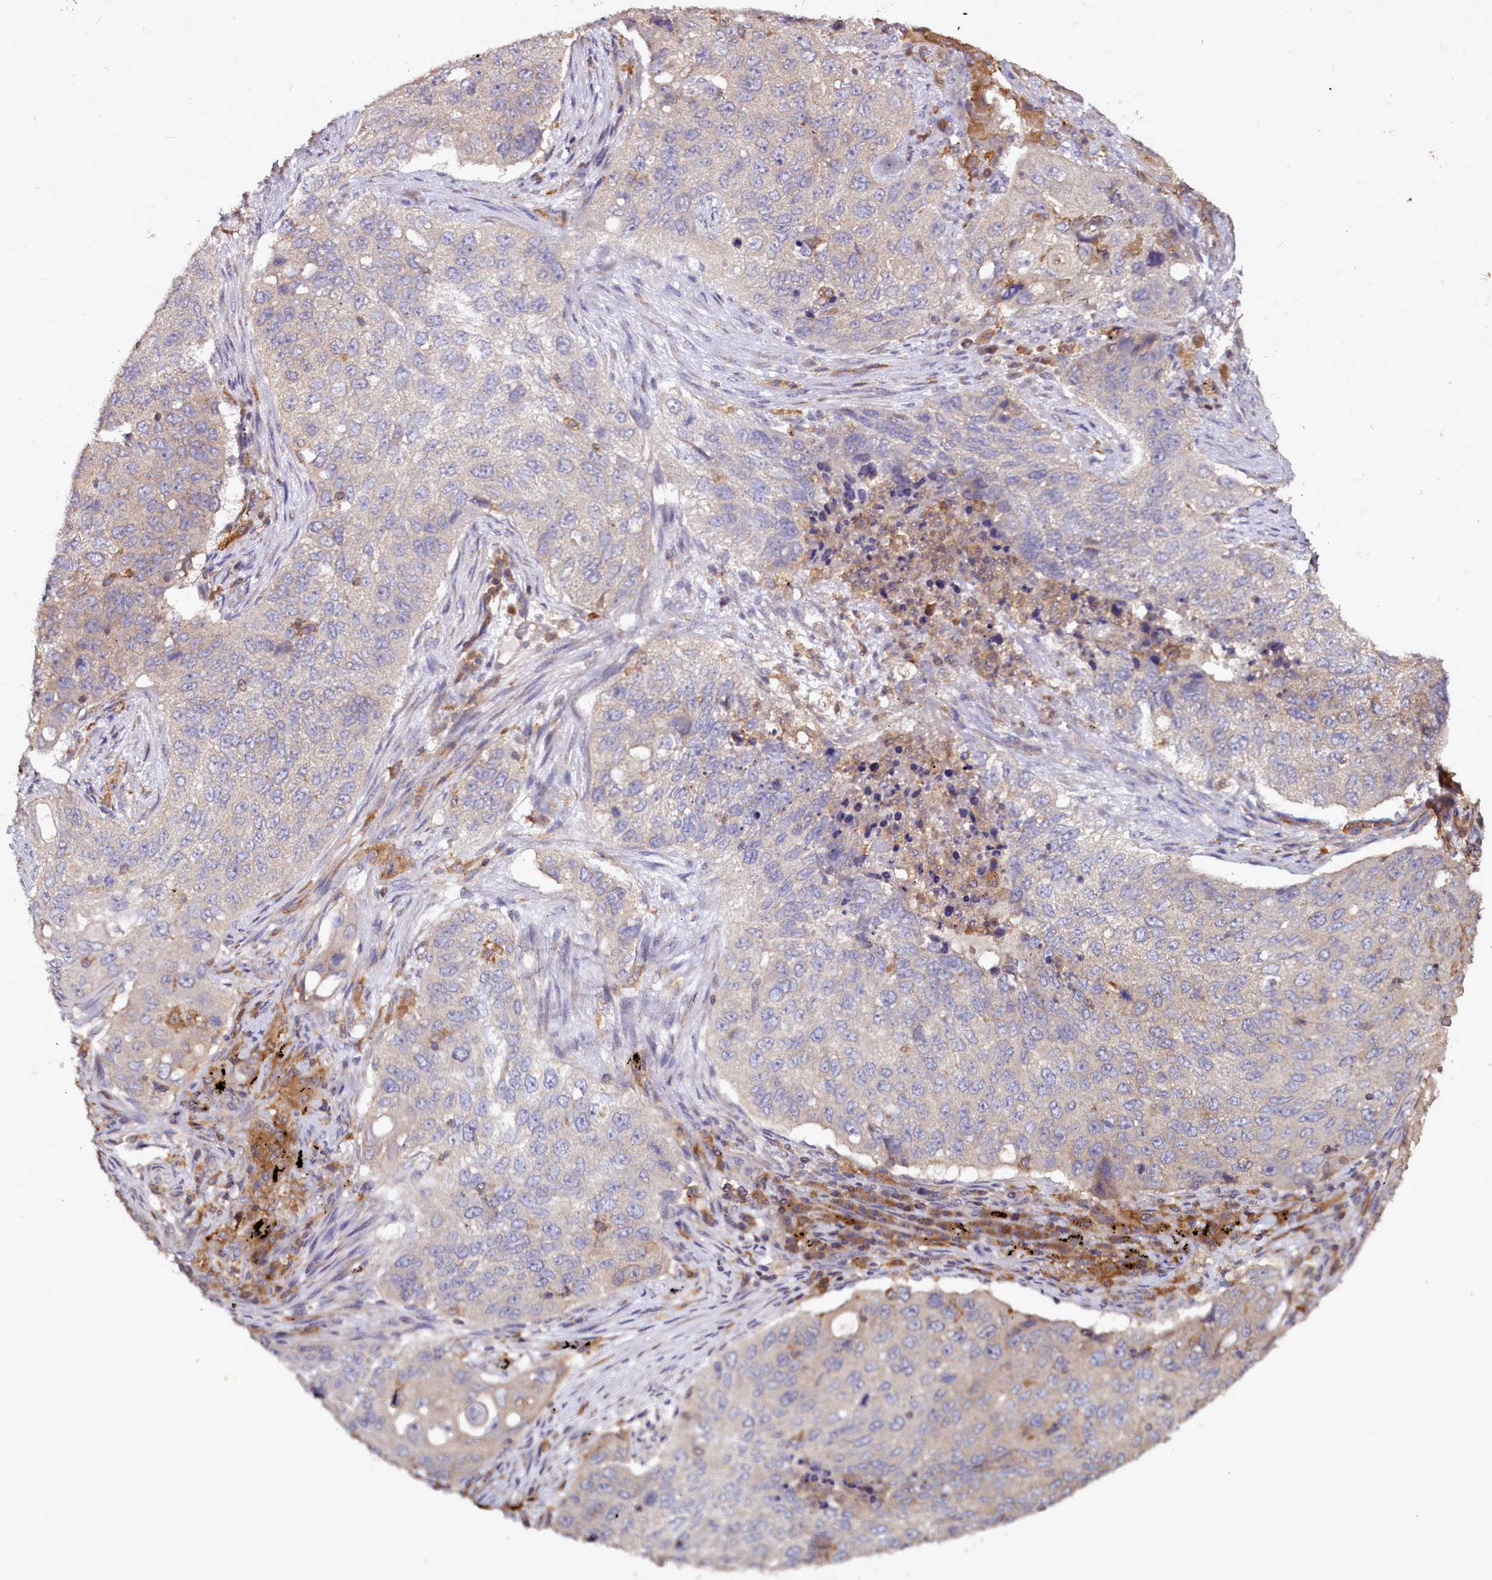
{"staining": {"intensity": "negative", "quantity": "none", "location": "none"}, "tissue": "lung cancer", "cell_type": "Tumor cells", "image_type": "cancer", "snomed": [{"axis": "morphology", "description": "Squamous cell carcinoma, NOS"}, {"axis": "topography", "description": "Lung"}], "caption": "High magnification brightfield microscopy of lung cancer (squamous cell carcinoma) stained with DAB (brown) and counterstained with hematoxylin (blue): tumor cells show no significant expression. (DAB immunohistochemistry (IHC) visualized using brightfield microscopy, high magnification).", "gene": "NCKAP1L", "patient": {"sex": "female", "age": 63}}